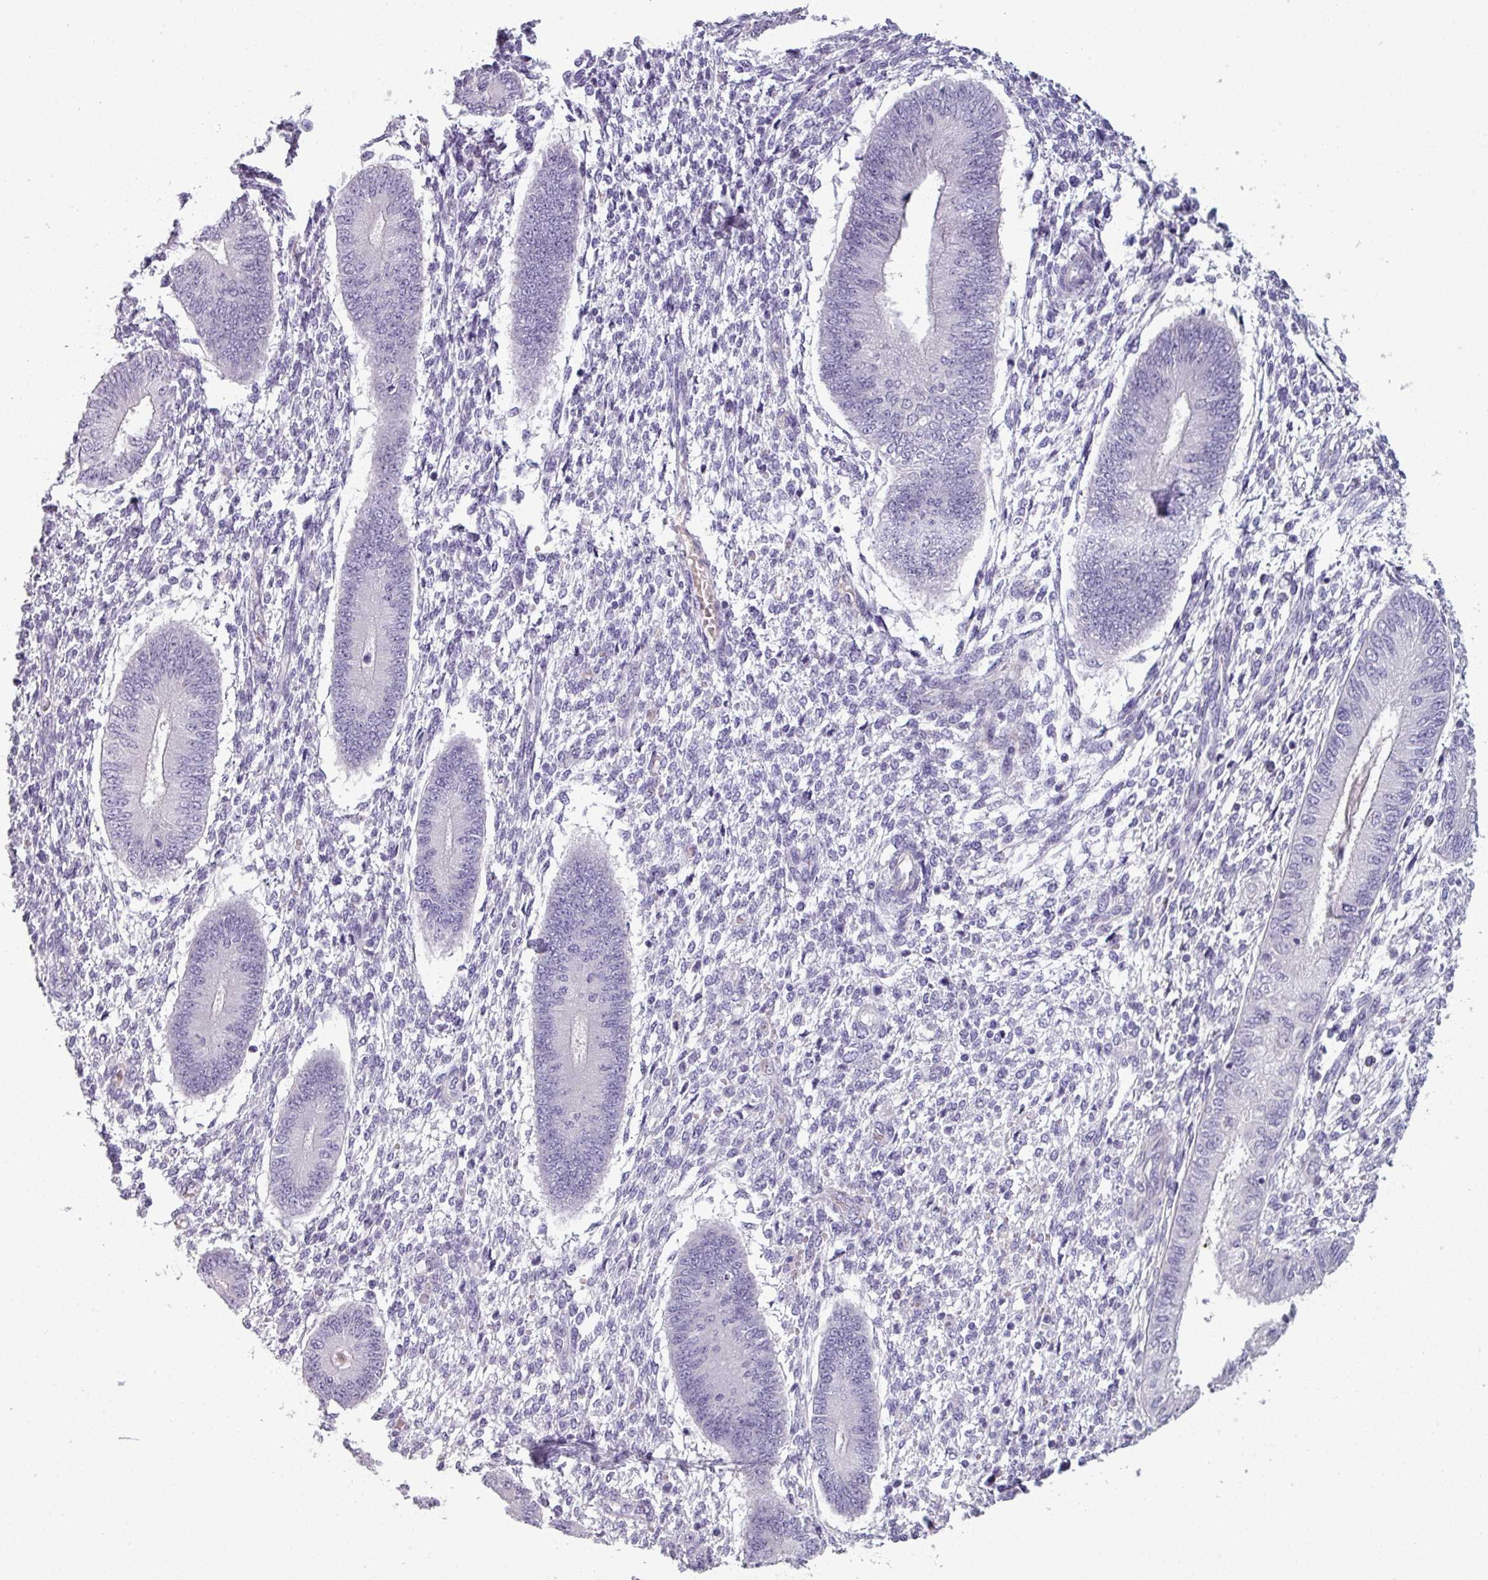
{"staining": {"intensity": "negative", "quantity": "none", "location": "none"}, "tissue": "endometrium", "cell_type": "Cells in endometrial stroma", "image_type": "normal", "snomed": [{"axis": "morphology", "description": "Normal tissue, NOS"}, {"axis": "topography", "description": "Endometrium"}], "caption": "The IHC micrograph has no significant staining in cells in endometrial stroma of endometrium.", "gene": "AREL1", "patient": {"sex": "female", "age": 49}}